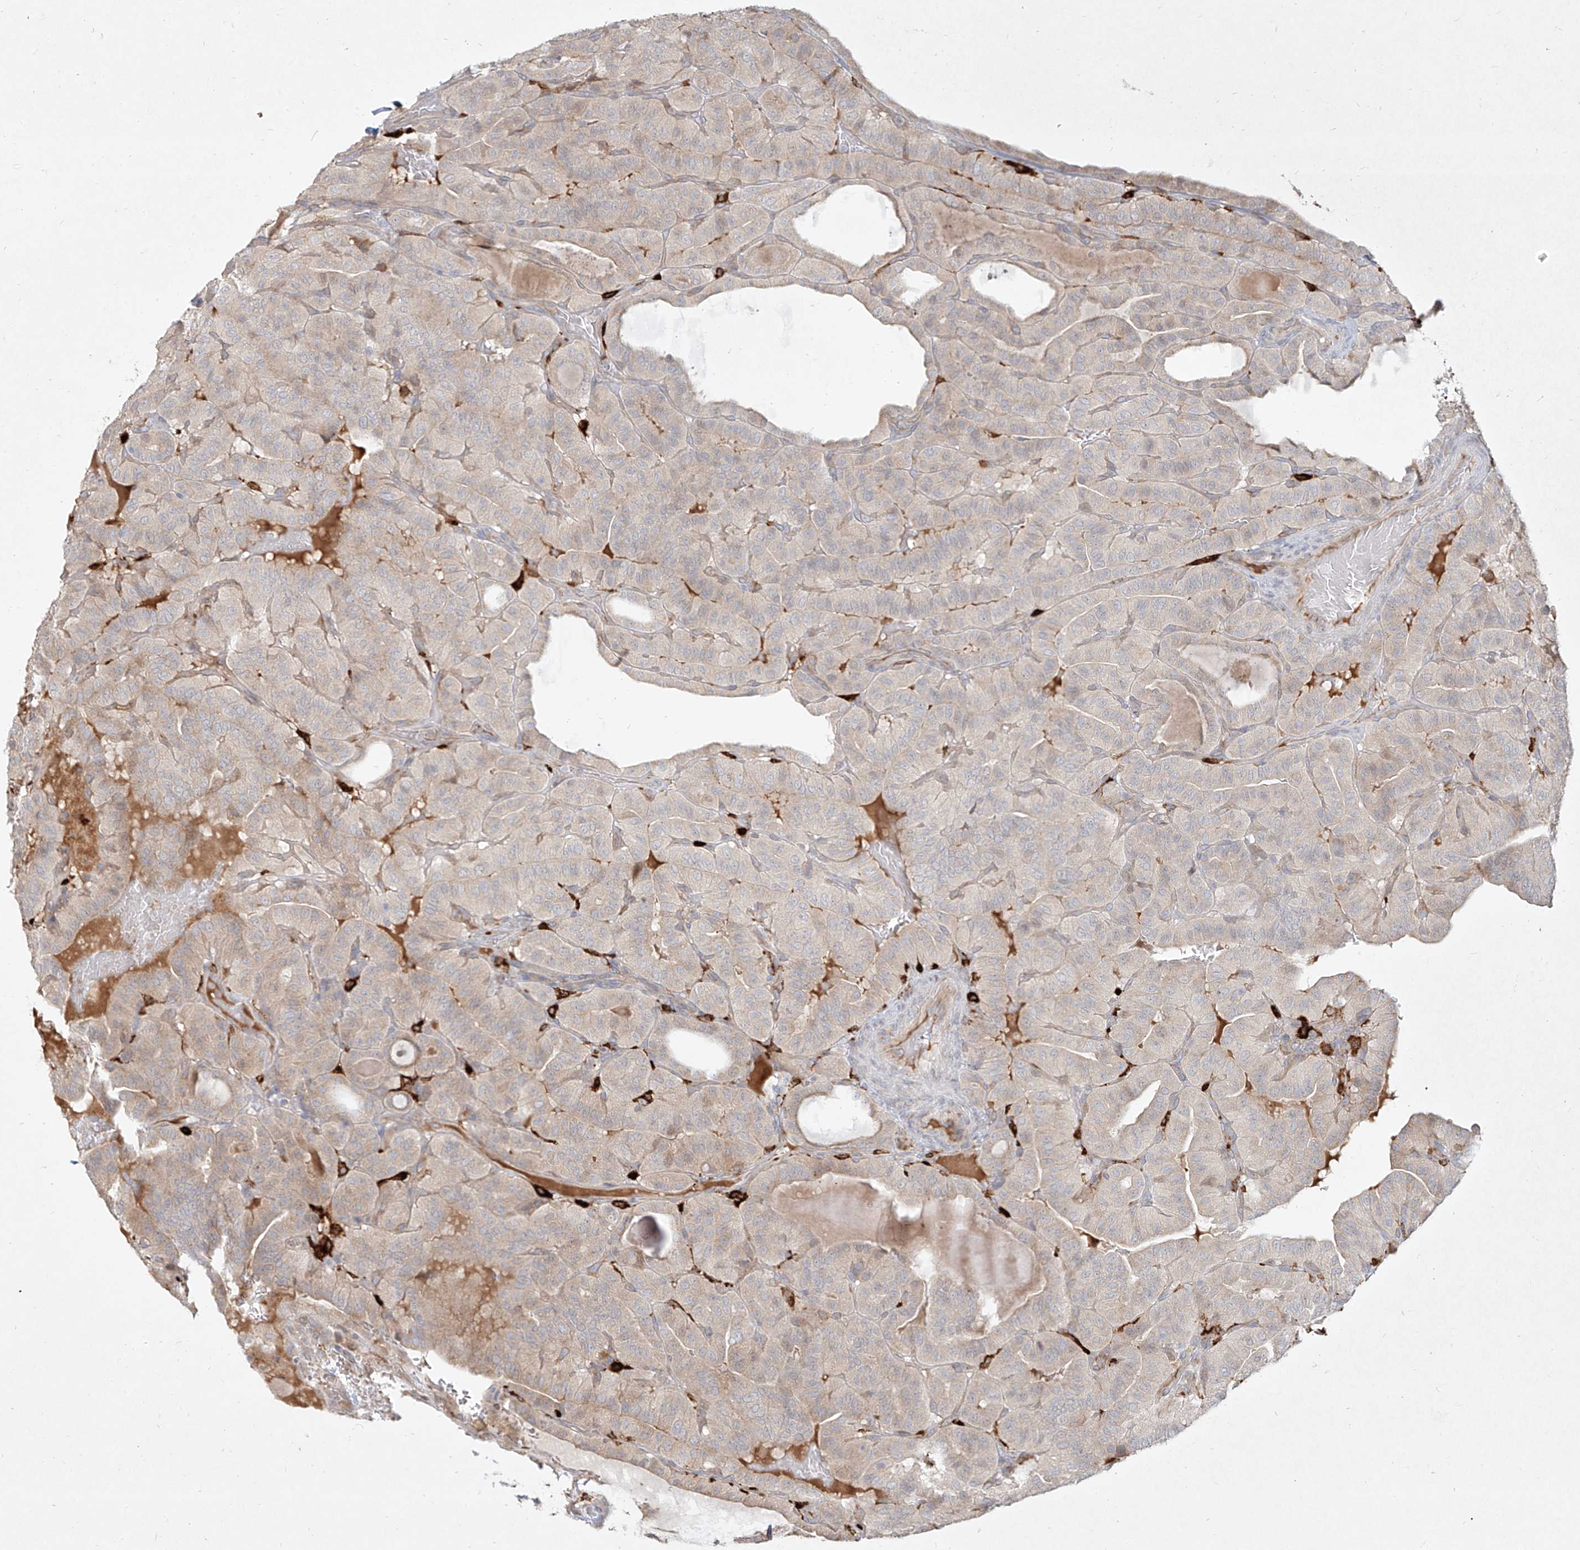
{"staining": {"intensity": "negative", "quantity": "none", "location": "none"}, "tissue": "thyroid cancer", "cell_type": "Tumor cells", "image_type": "cancer", "snomed": [{"axis": "morphology", "description": "Papillary adenocarcinoma, NOS"}, {"axis": "topography", "description": "Thyroid gland"}], "caption": "DAB (3,3'-diaminobenzidine) immunohistochemical staining of human papillary adenocarcinoma (thyroid) demonstrates no significant staining in tumor cells. Nuclei are stained in blue.", "gene": "CD209", "patient": {"sex": "male", "age": 77}}